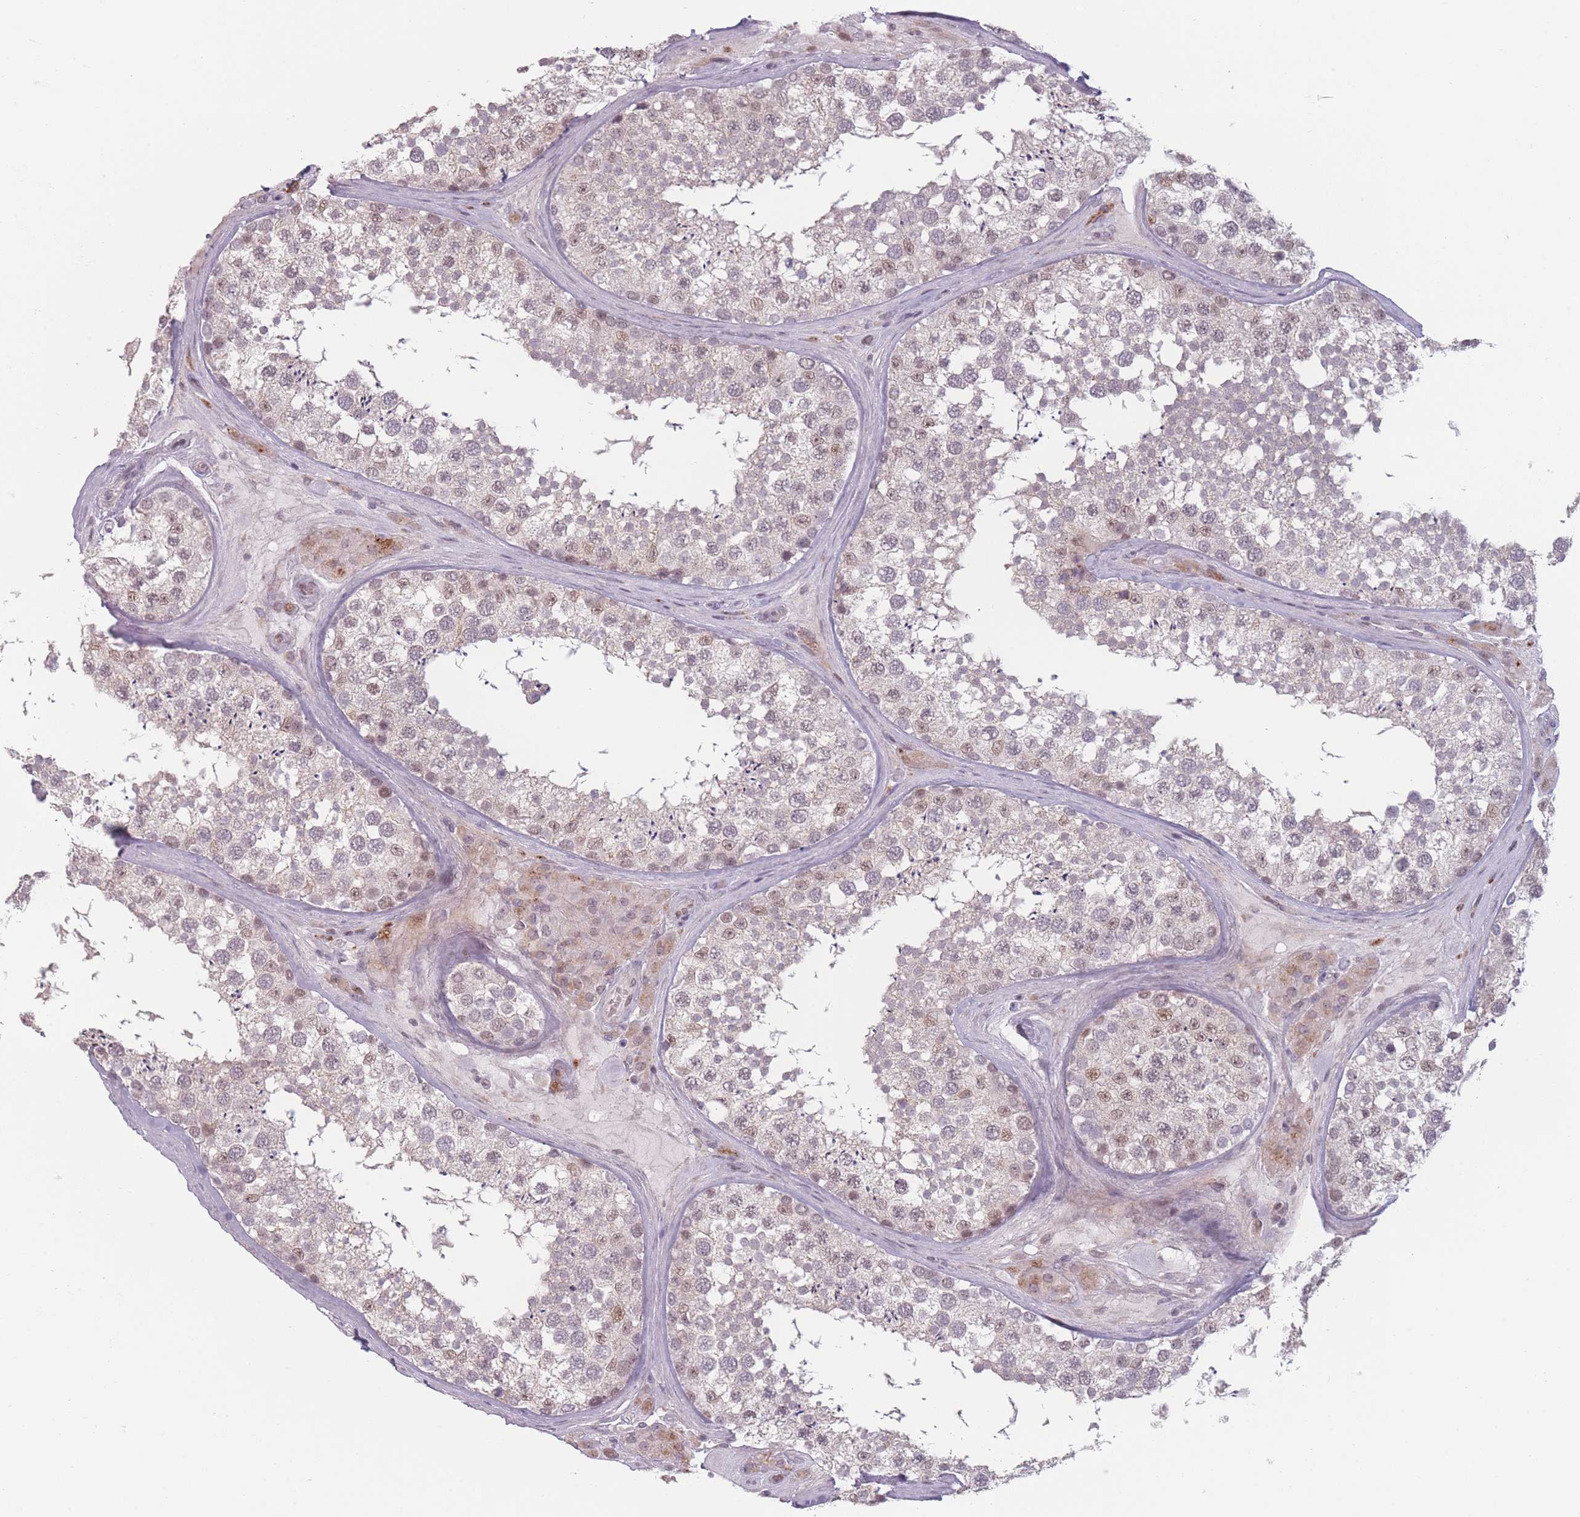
{"staining": {"intensity": "moderate", "quantity": "<25%", "location": "nuclear"}, "tissue": "testis", "cell_type": "Cells in seminiferous ducts", "image_type": "normal", "snomed": [{"axis": "morphology", "description": "Normal tissue, NOS"}, {"axis": "topography", "description": "Testis"}], "caption": "Immunohistochemical staining of unremarkable human testis exhibits low levels of moderate nuclear positivity in about <25% of cells in seminiferous ducts.", "gene": "OR10C1", "patient": {"sex": "male", "age": 46}}